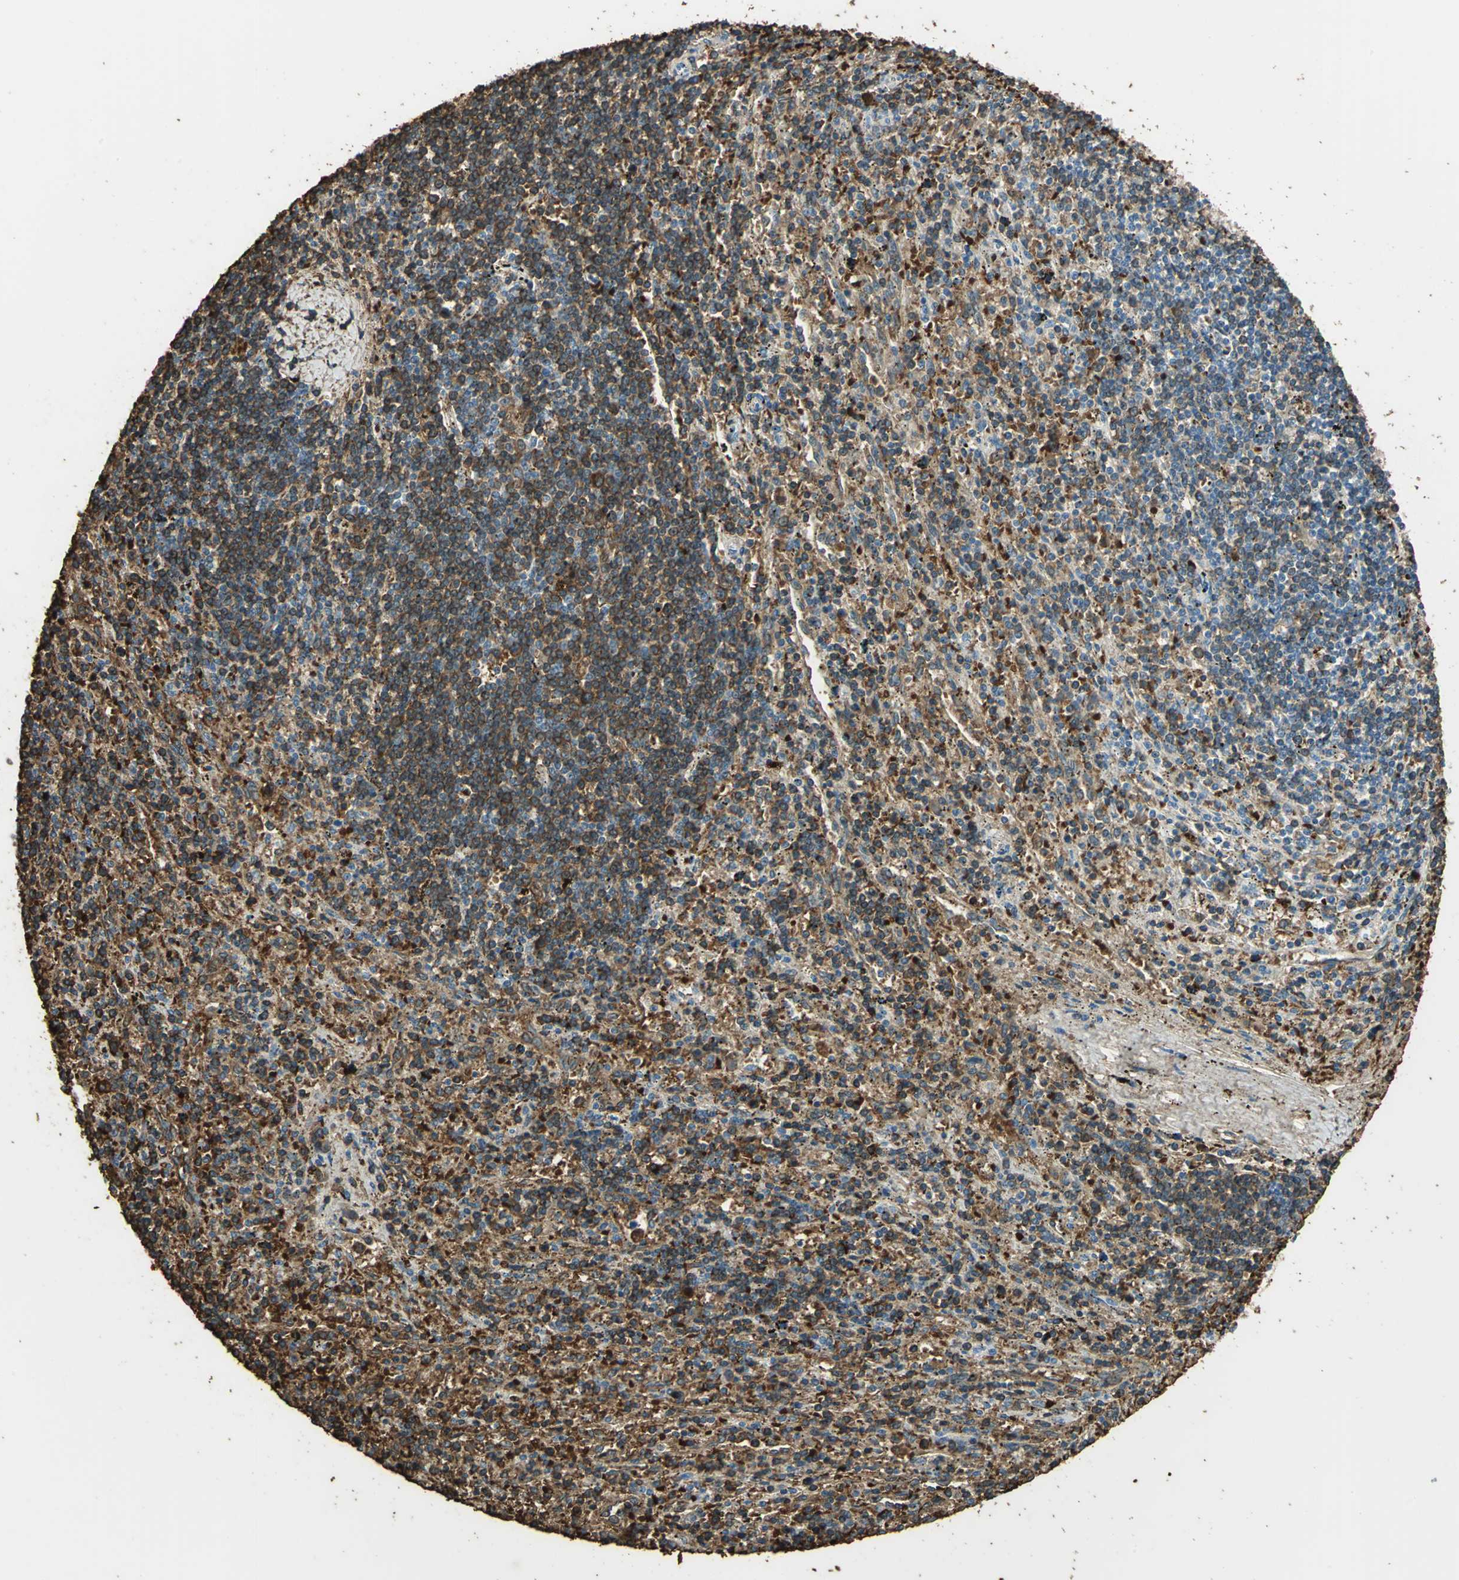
{"staining": {"intensity": "strong", "quantity": ">75%", "location": "cytoplasmic/membranous"}, "tissue": "lymphoma", "cell_type": "Tumor cells", "image_type": "cancer", "snomed": [{"axis": "morphology", "description": "Malignant lymphoma, non-Hodgkin's type, Low grade"}, {"axis": "topography", "description": "Spleen"}], "caption": "This photomicrograph exhibits immunohistochemistry staining of human lymphoma, with high strong cytoplasmic/membranous positivity in about >75% of tumor cells.", "gene": "TRAPPC2", "patient": {"sex": "male", "age": 76}}